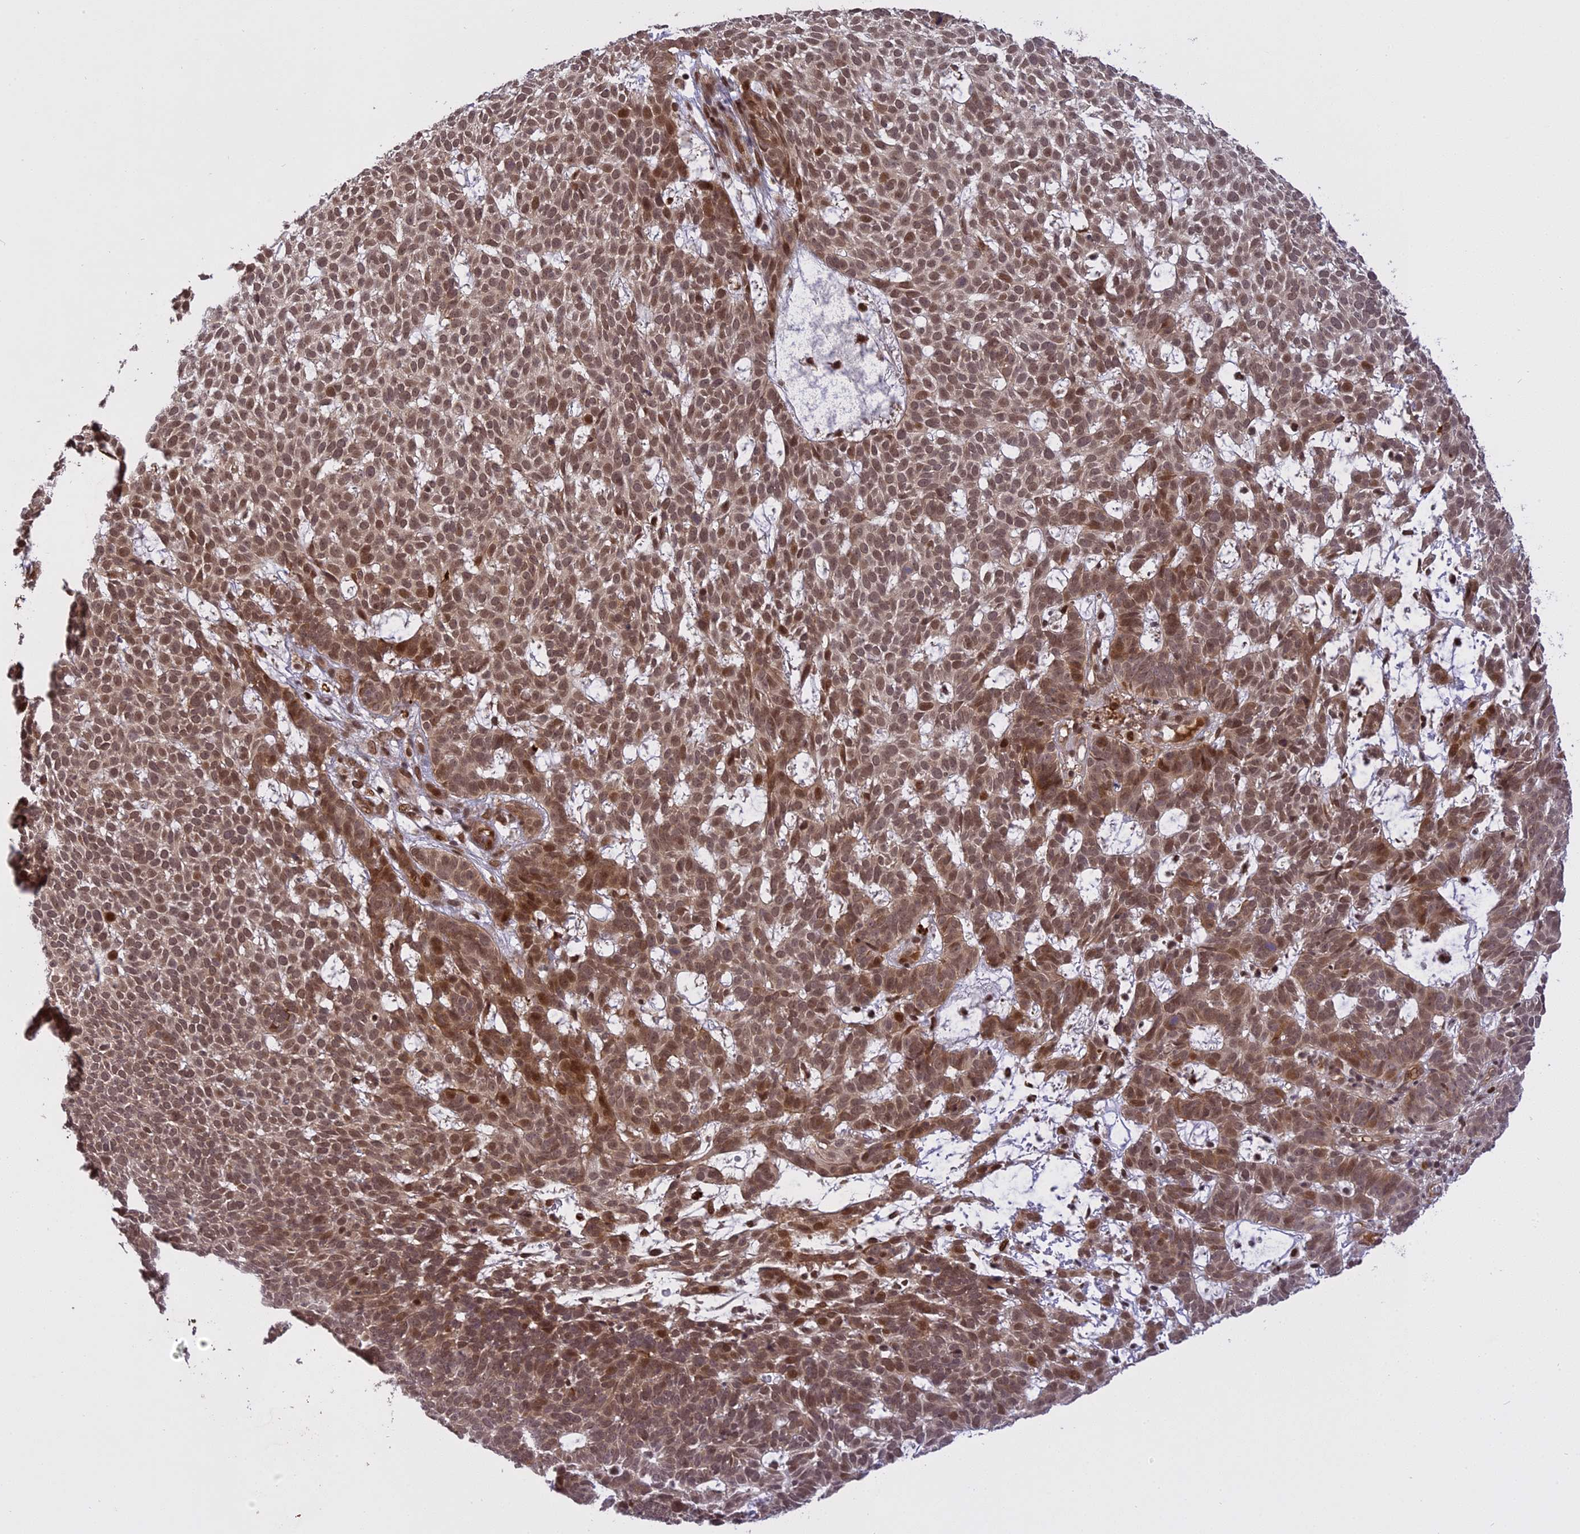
{"staining": {"intensity": "moderate", "quantity": ">75%", "location": "nuclear"}, "tissue": "skin cancer", "cell_type": "Tumor cells", "image_type": "cancer", "snomed": [{"axis": "morphology", "description": "Basal cell carcinoma"}, {"axis": "topography", "description": "Skin"}], "caption": "Protein staining of basal cell carcinoma (skin) tissue shows moderate nuclear positivity in about >75% of tumor cells.", "gene": "PRELID2", "patient": {"sex": "female", "age": 78}}